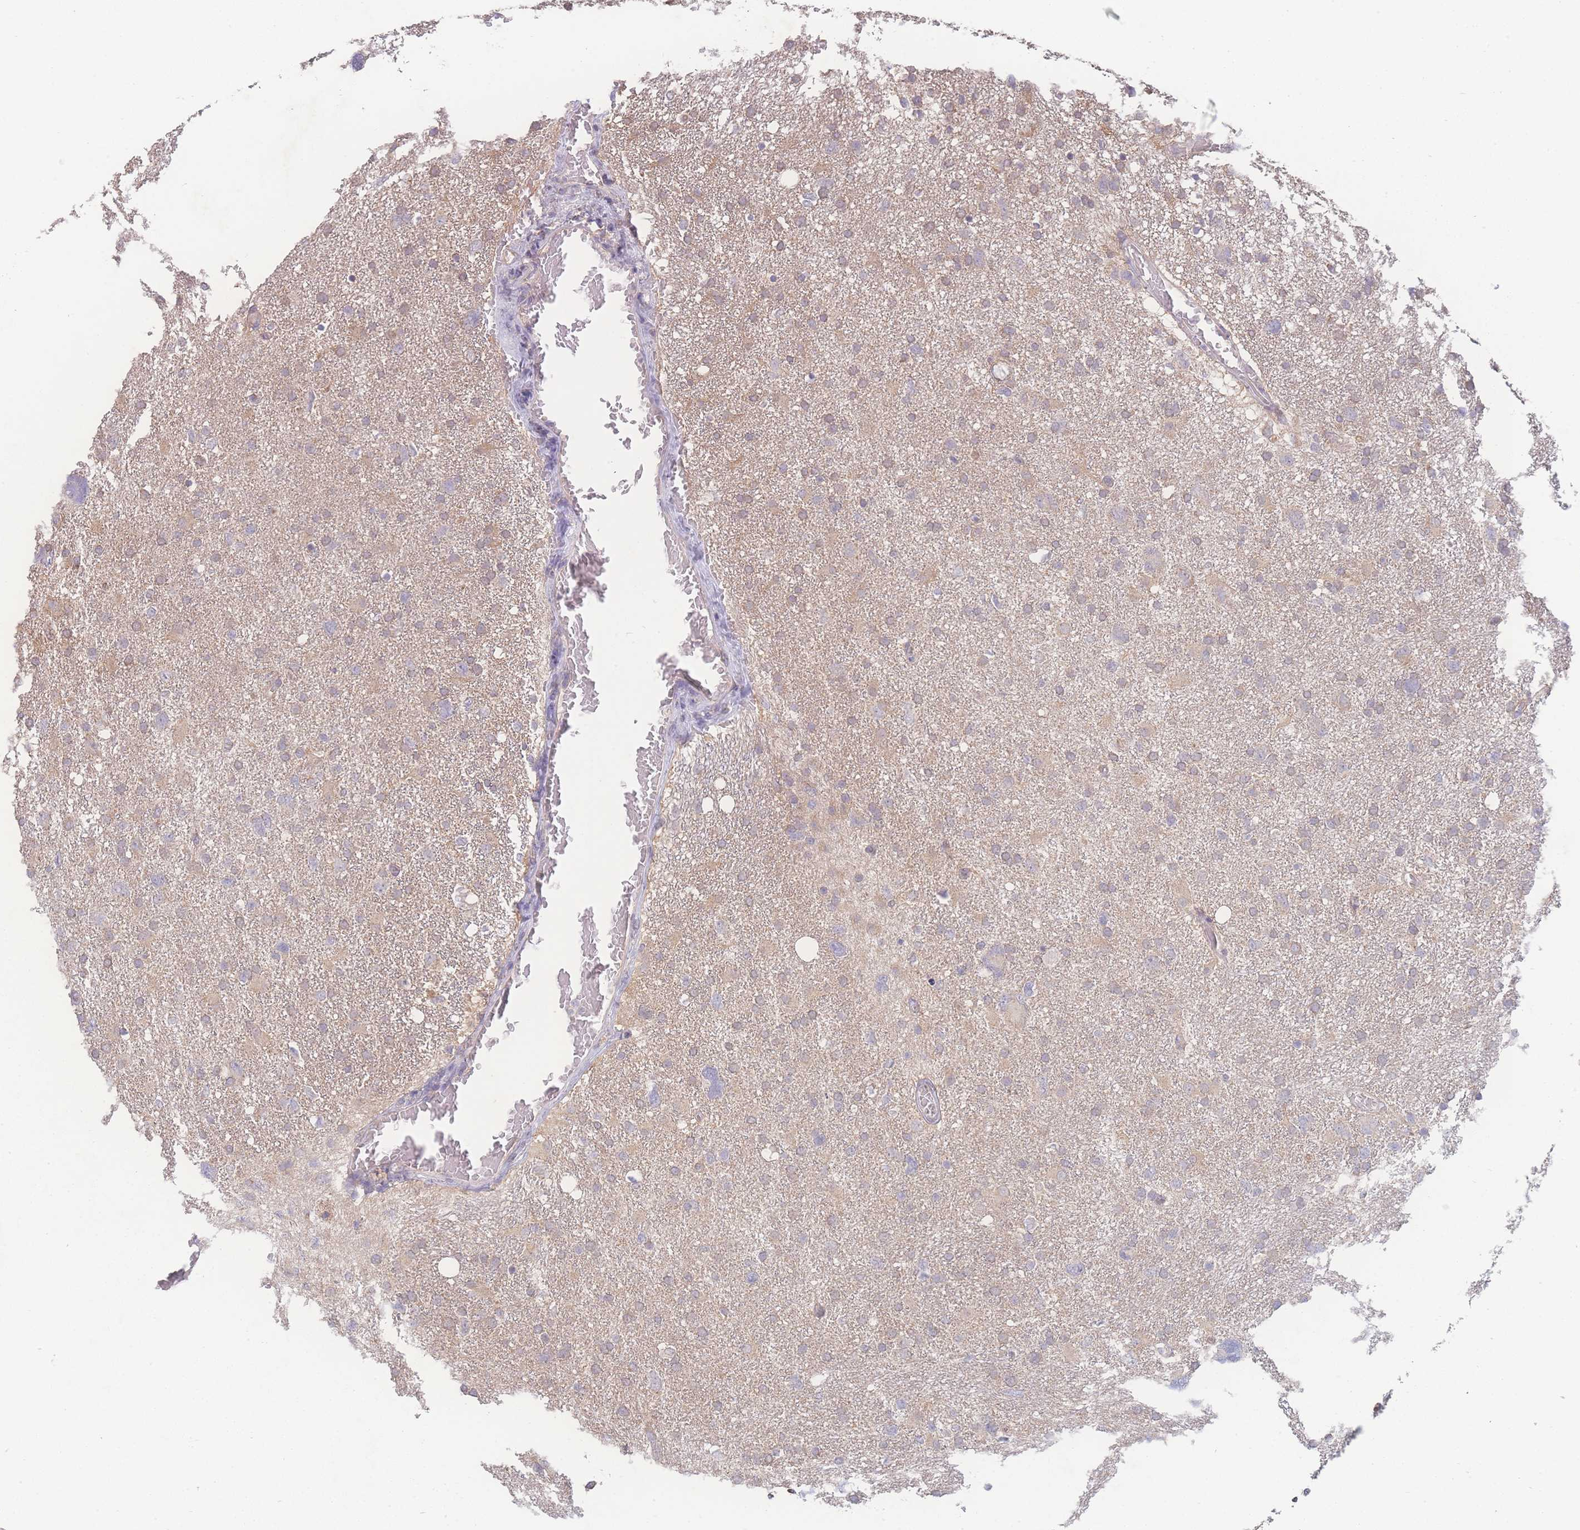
{"staining": {"intensity": "weak", "quantity": "25%-75%", "location": "cytoplasmic/membranous"}, "tissue": "glioma", "cell_type": "Tumor cells", "image_type": "cancer", "snomed": [{"axis": "morphology", "description": "Glioma, malignant, High grade"}, {"axis": "topography", "description": "Brain"}], "caption": "Brown immunohistochemical staining in glioma reveals weak cytoplasmic/membranous staining in approximately 25%-75% of tumor cells.", "gene": "GIPR", "patient": {"sex": "male", "age": 61}}